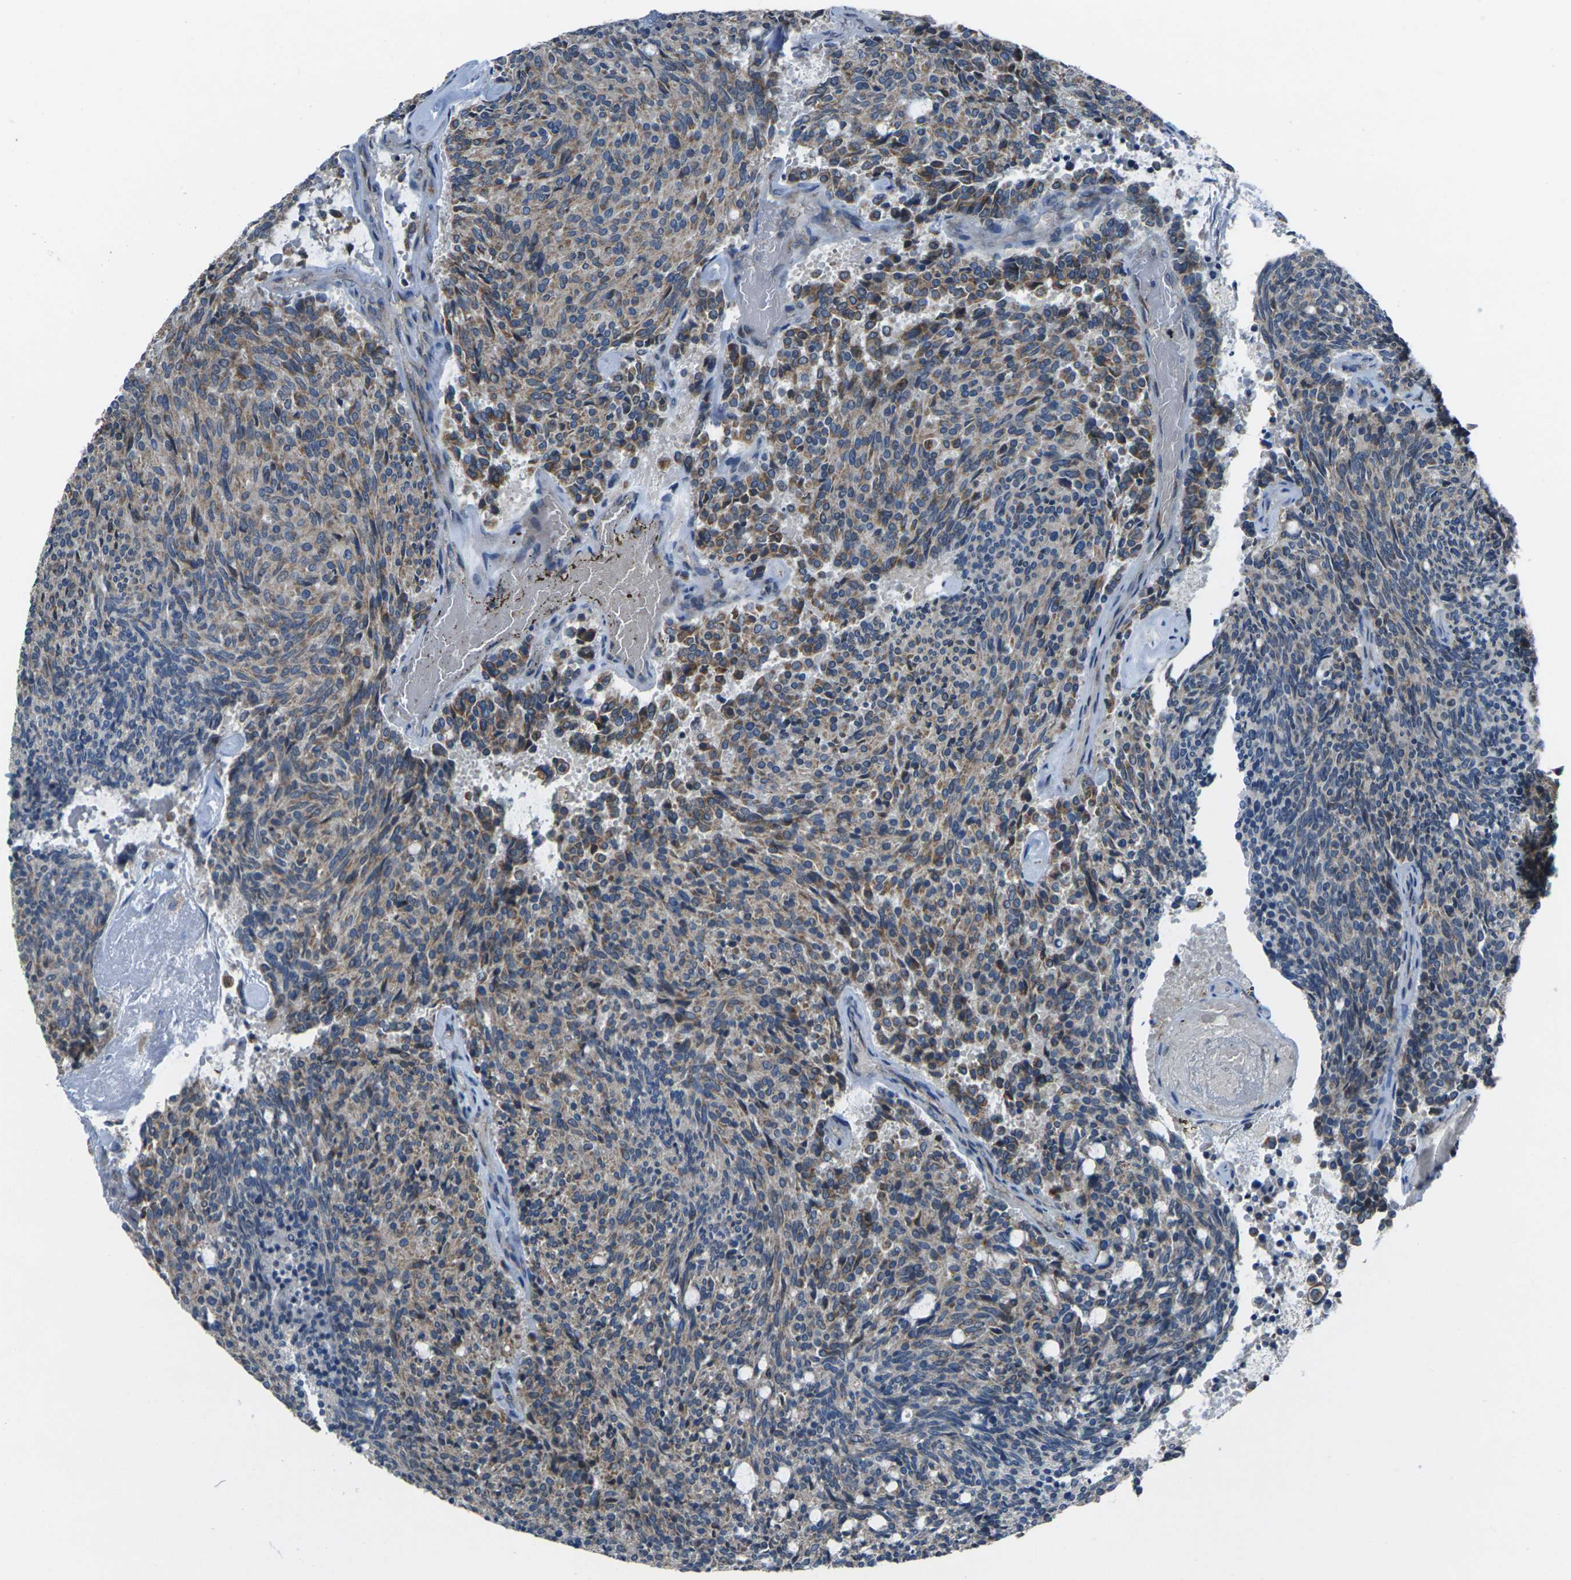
{"staining": {"intensity": "moderate", "quantity": ">75%", "location": "cytoplasmic/membranous"}, "tissue": "carcinoid", "cell_type": "Tumor cells", "image_type": "cancer", "snomed": [{"axis": "morphology", "description": "Carcinoid, malignant, NOS"}, {"axis": "topography", "description": "Pancreas"}], "caption": "Human carcinoid stained for a protein (brown) demonstrates moderate cytoplasmic/membranous positive expression in about >75% of tumor cells.", "gene": "TMEM120B", "patient": {"sex": "female", "age": 54}}